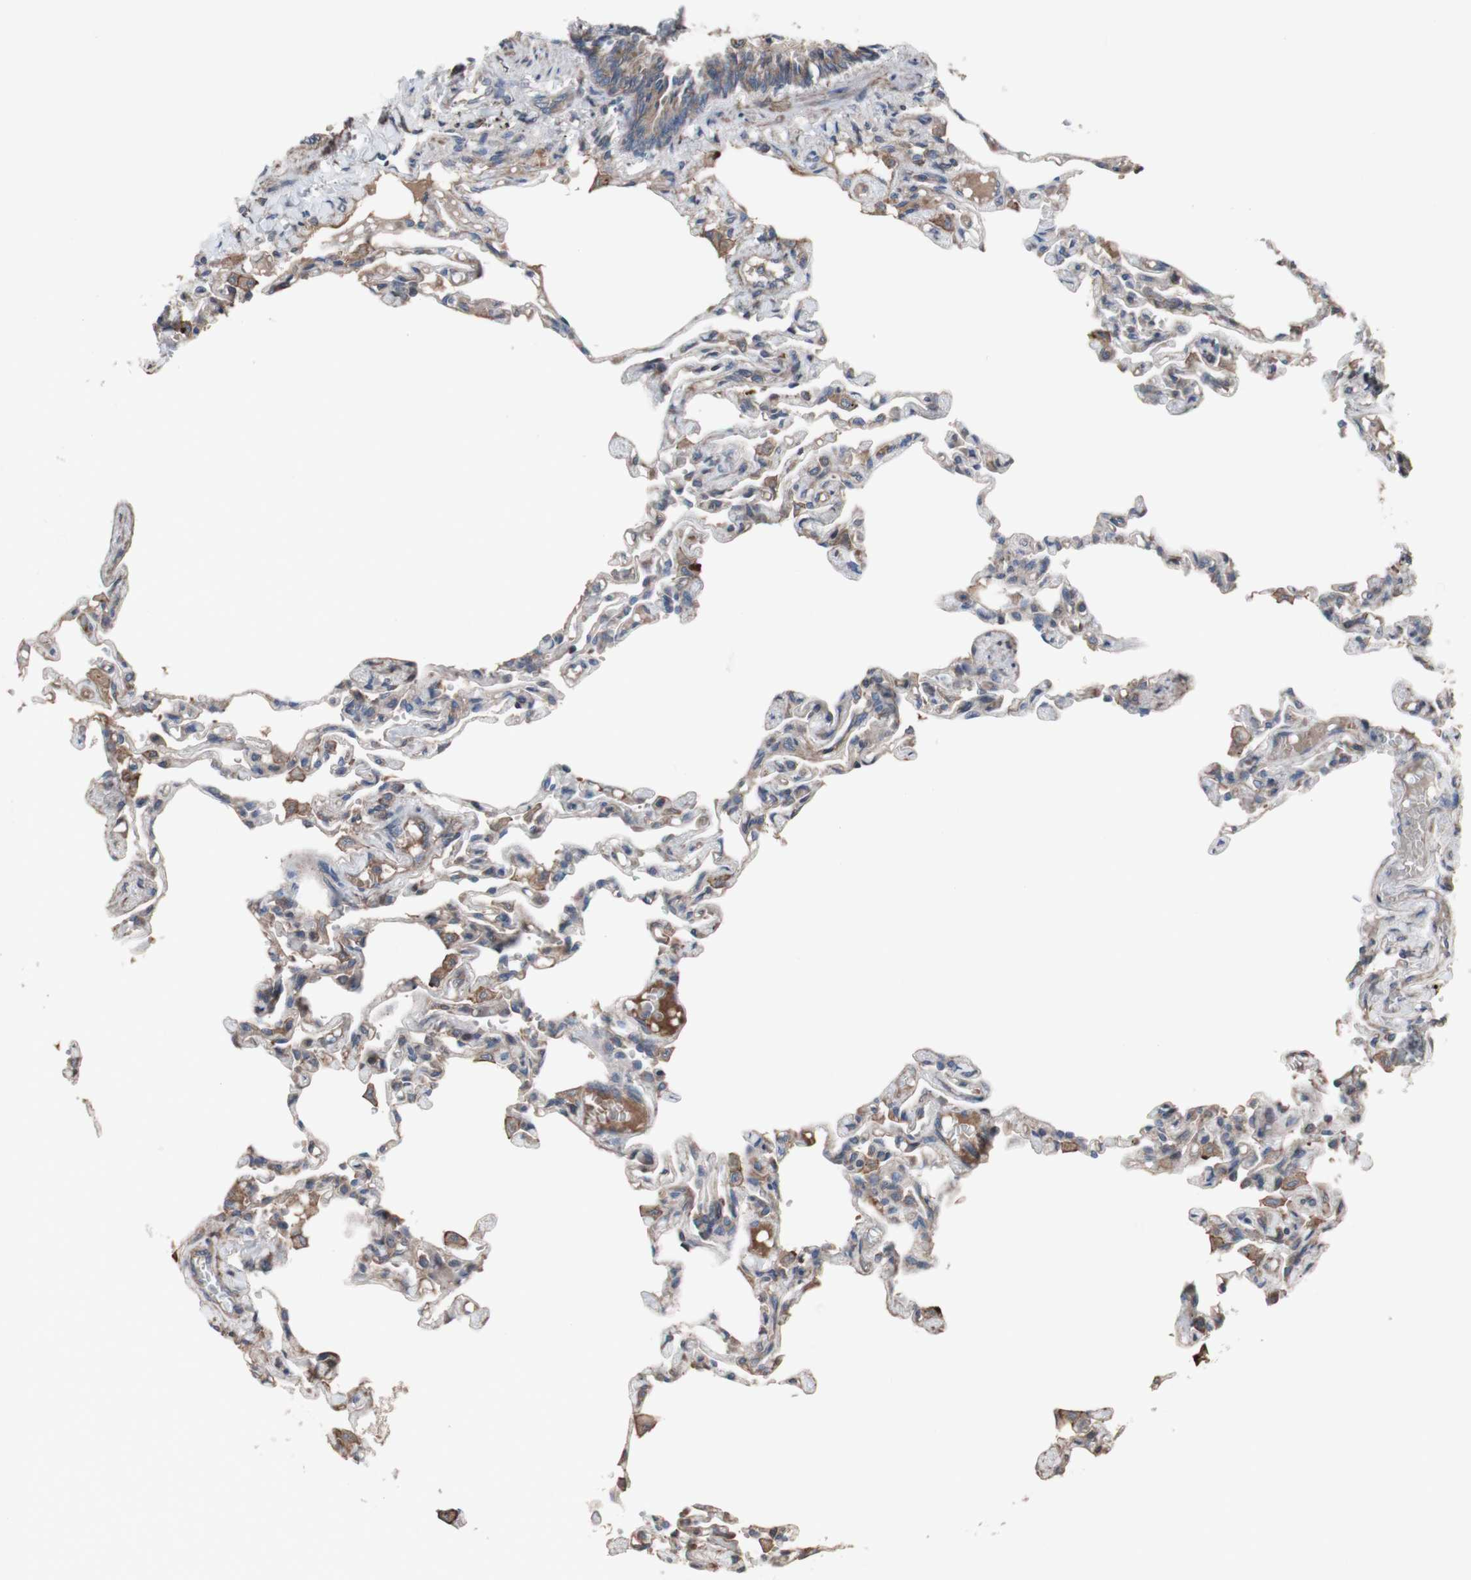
{"staining": {"intensity": "weak", "quantity": ">75%", "location": "cytoplasmic/membranous"}, "tissue": "lung", "cell_type": "Alveolar cells", "image_type": "normal", "snomed": [{"axis": "morphology", "description": "Normal tissue, NOS"}, {"axis": "topography", "description": "Lung"}], "caption": "Unremarkable lung displays weak cytoplasmic/membranous positivity in about >75% of alveolar cells, visualized by immunohistochemistry.", "gene": "COPB1", "patient": {"sex": "male", "age": 21}}